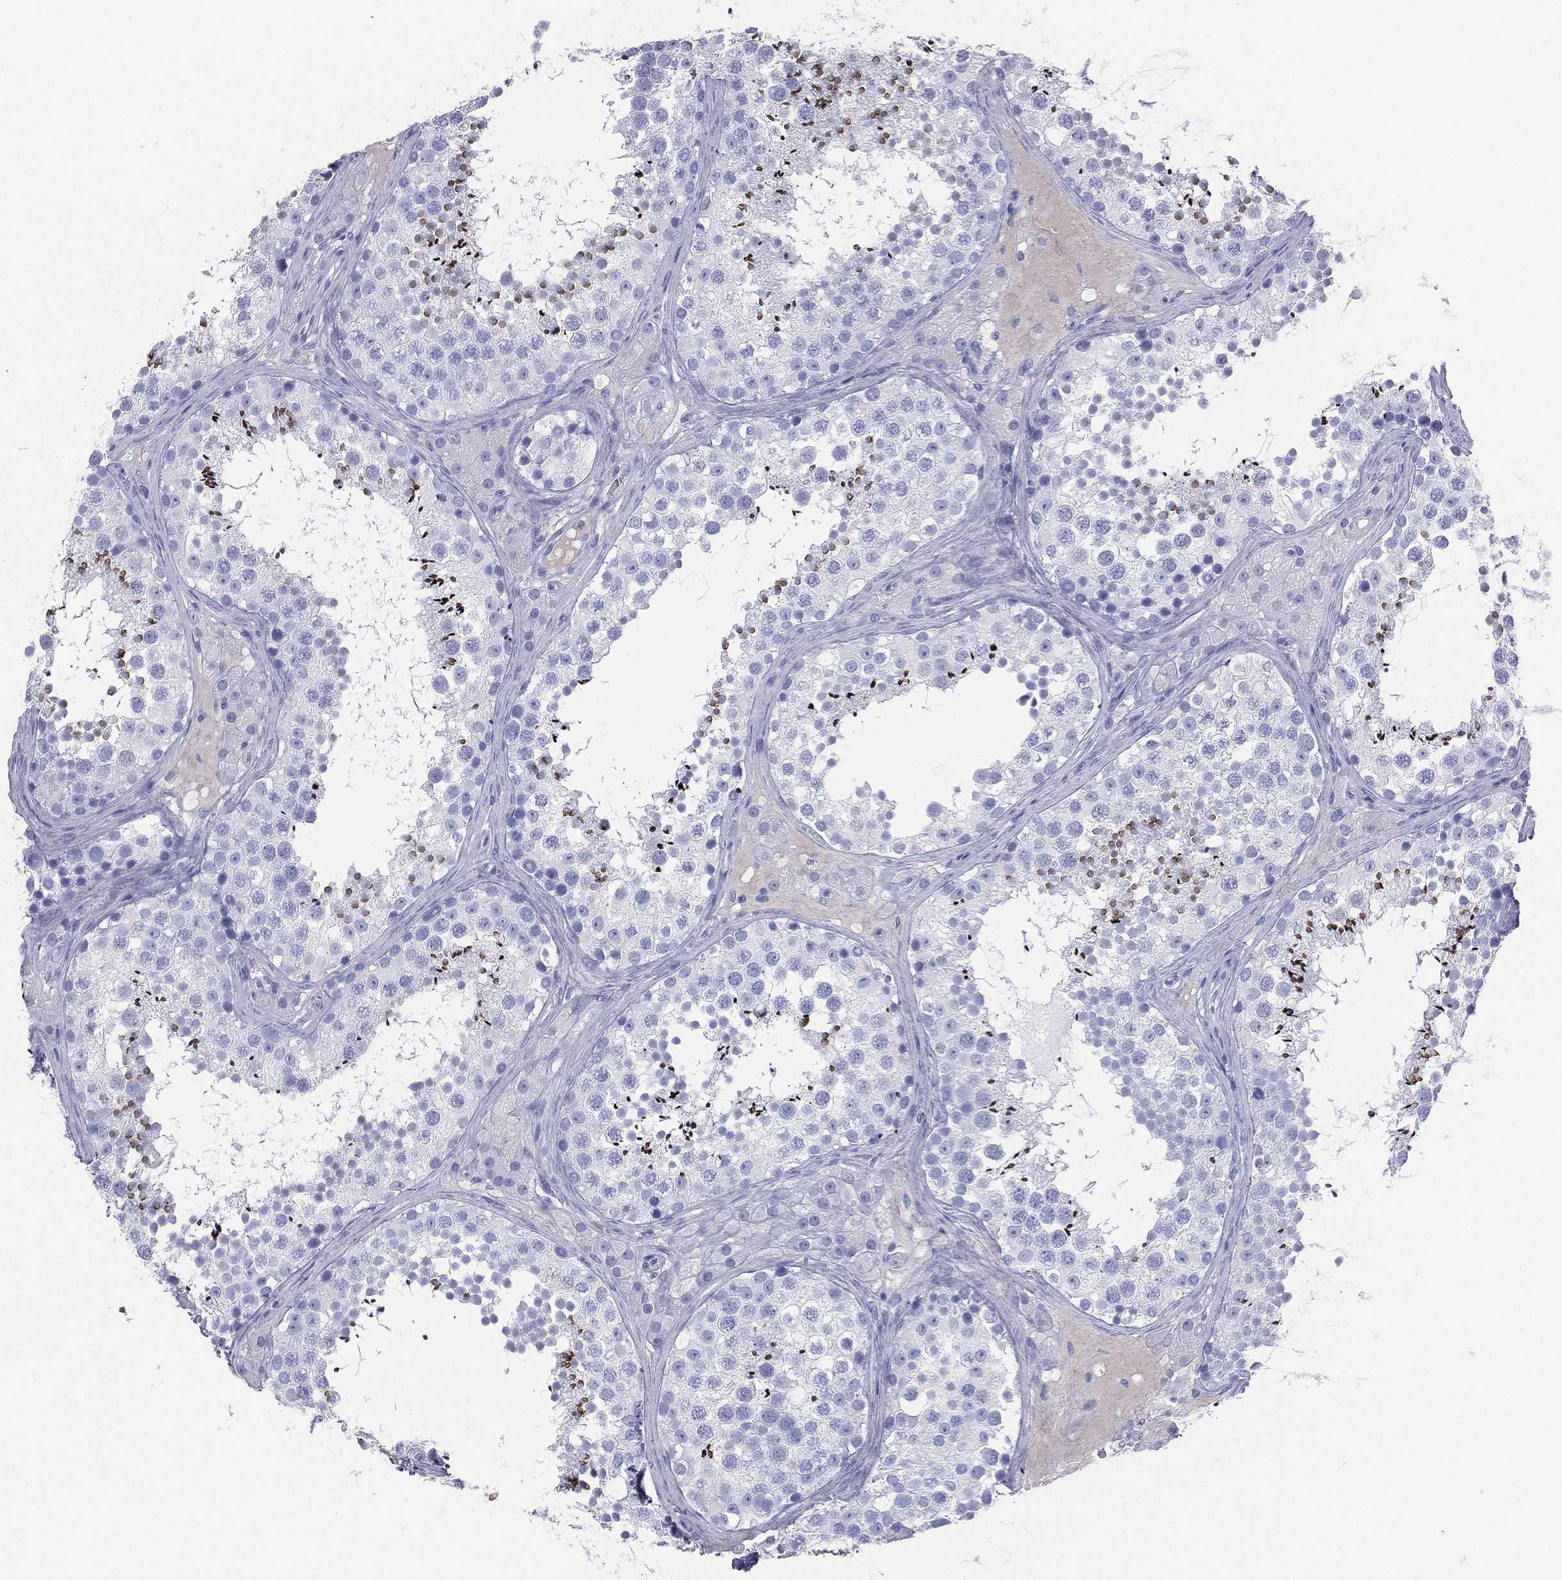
{"staining": {"intensity": "strong", "quantity": "<25%", "location": "cytoplasmic/membranous"}, "tissue": "testis", "cell_type": "Cells in seminiferous ducts", "image_type": "normal", "snomed": [{"axis": "morphology", "description": "Normal tissue, NOS"}, {"axis": "topography", "description": "Testis"}], "caption": "Immunohistochemical staining of normal human testis demonstrates <25% levels of strong cytoplasmic/membranous protein positivity in approximately <25% of cells in seminiferous ducts. The protein of interest is stained brown, and the nuclei are stained in blue (DAB IHC with brightfield microscopy, high magnification).", "gene": "HP", "patient": {"sex": "male", "age": 41}}